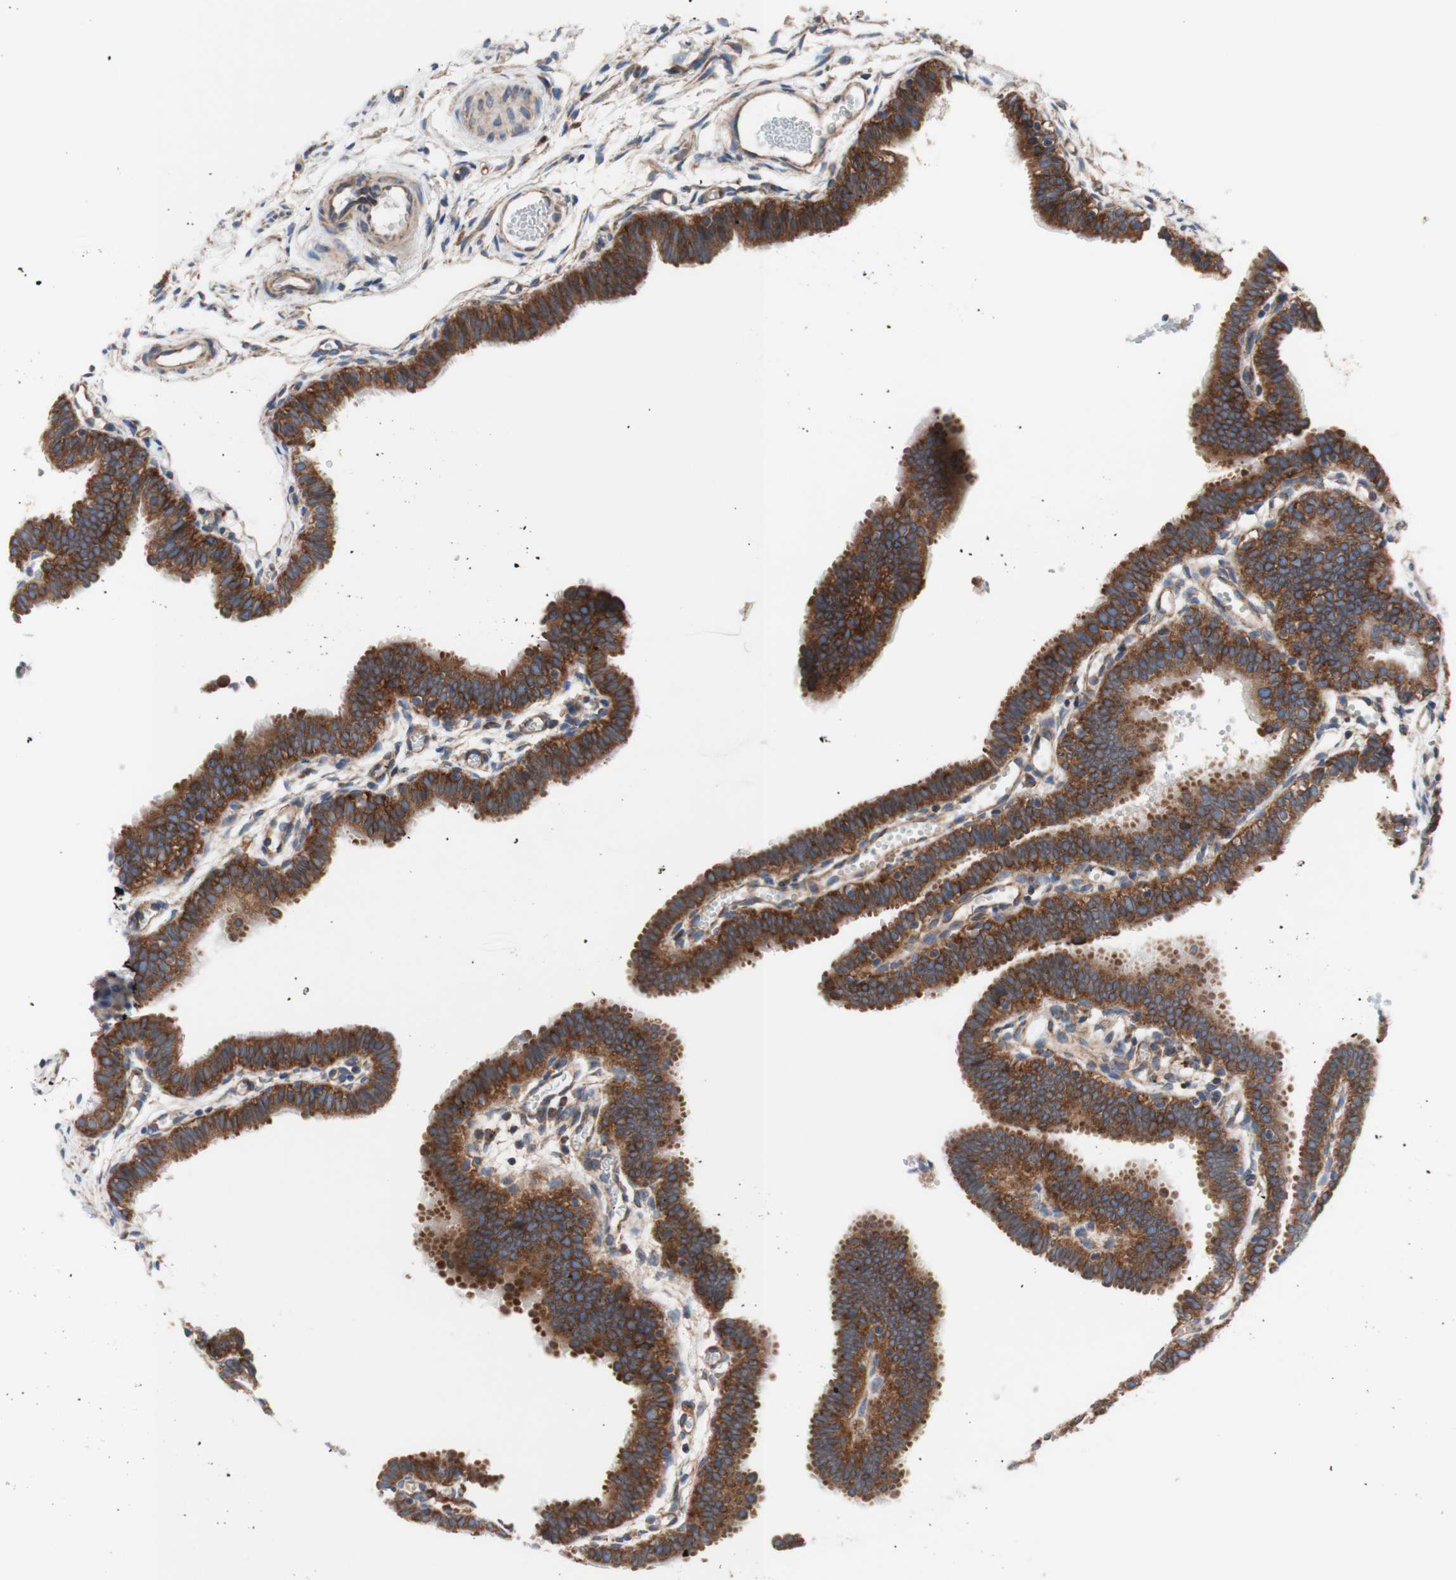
{"staining": {"intensity": "strong", "quantity": ">75%", "location": "cytoplasmic/membranous"}, "tissue": "fallopian tube", "cell_type": "Glandular cells", "image_type": "normal", "snomed": [{"axis": "morphology", "description": "Normal tissue, NOS"}, {"axis": "topography", "description": "Fallopian tube"}, {"axis": "topography", "description": "Placenta"}], "caption": "Protein expression analysis of benign human fallopian tube reveals strong cytoplasmic/membranous expression in about >75% of glandular cells. (DAB (3,3'-diaminobenzidine) IHC with brightfield microscopy, high magnification).", "gene": "FMR1", "patient": {"sex": "female", "age": 34}}